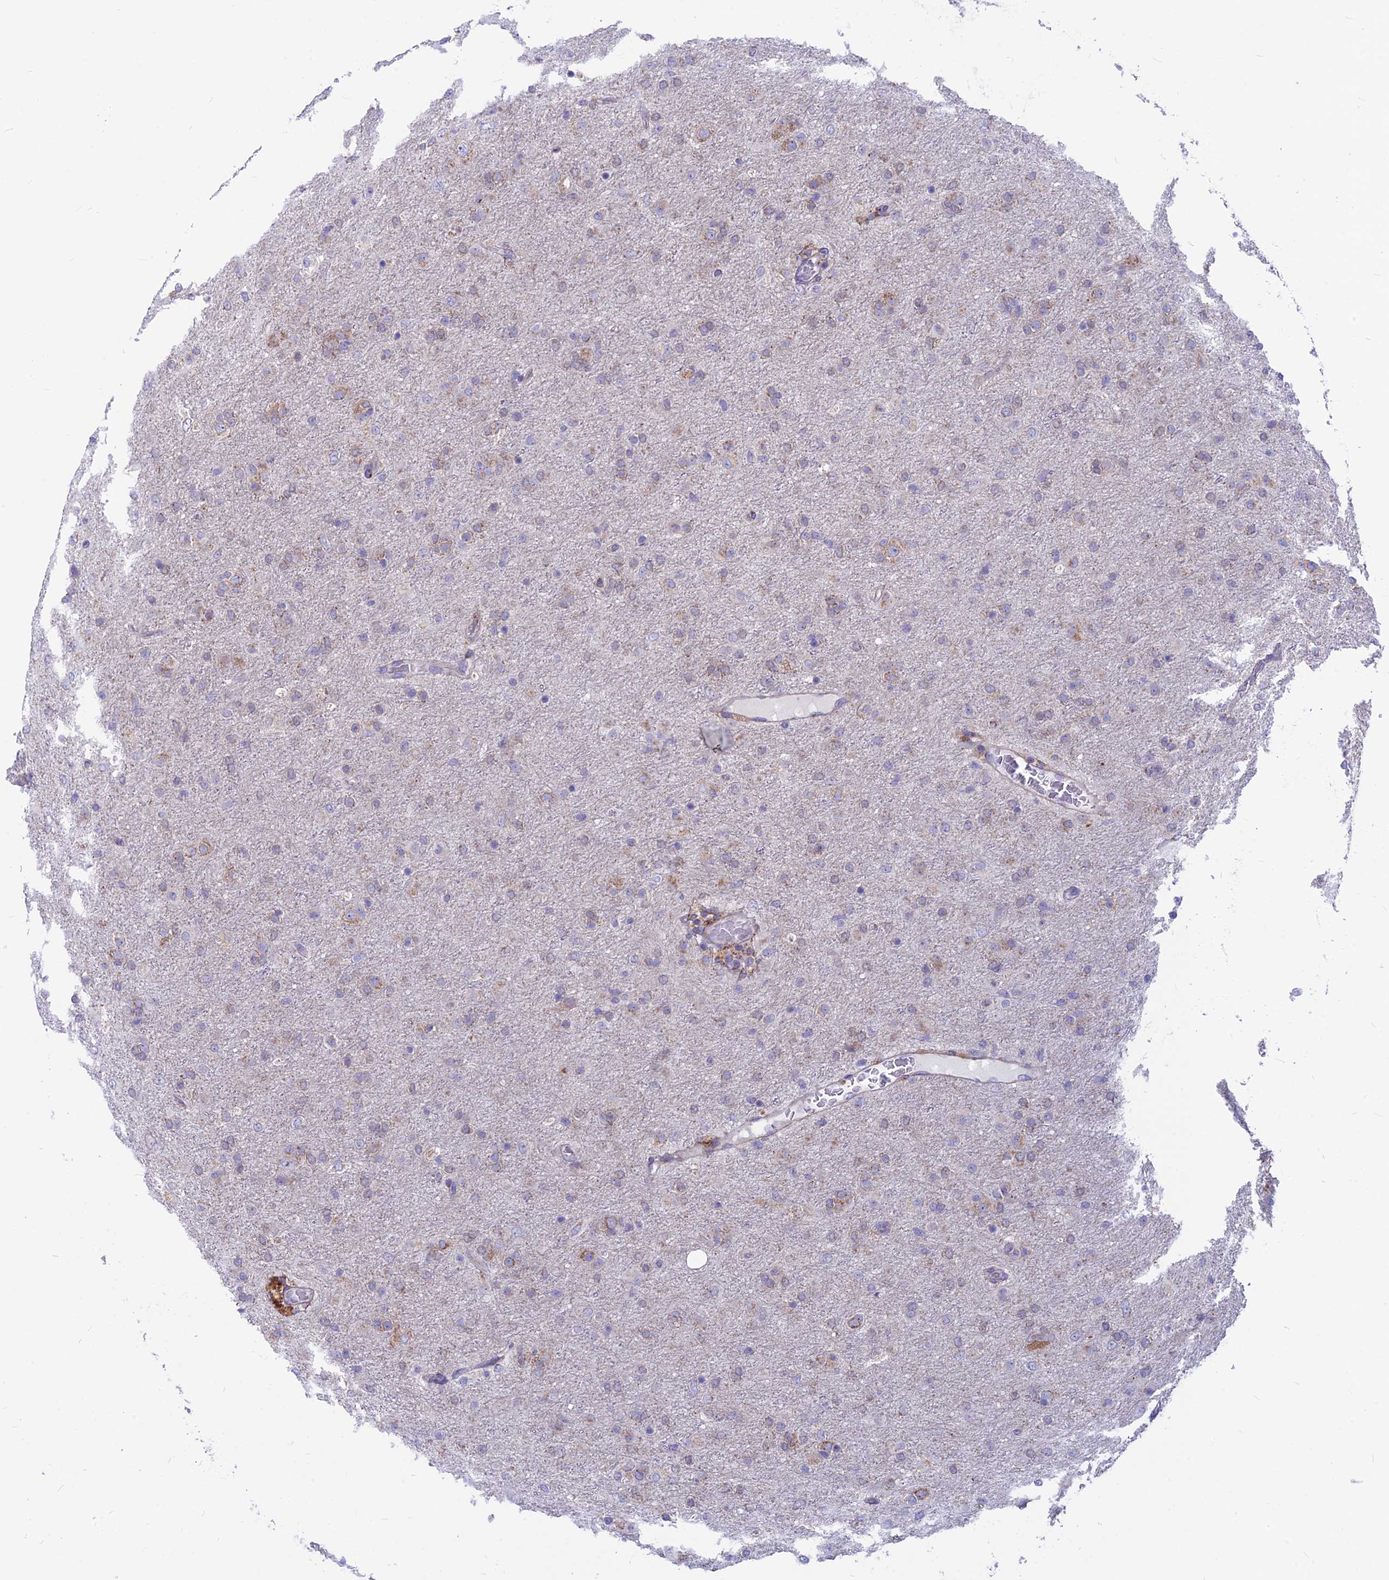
{"staining": {"intensity": "weak", "quantity": "<25%", "location": "cytoplasmic/membranous"}, "tissue": "glioma", "cell_type": "Tumor cells", "image_type": "cancer", "snomed": [{"axis": "morphology", "description": "Glioma, malignant, Low grade"}, {"axis": "topography", "description": "Brain"}], "caption": "Immunohistochemistry (IHC) of human malignant low-grade glioma shows no staining in tumor cells.", "gene": "PLAC9", "patient": {"sex": "male", "age": 65}}